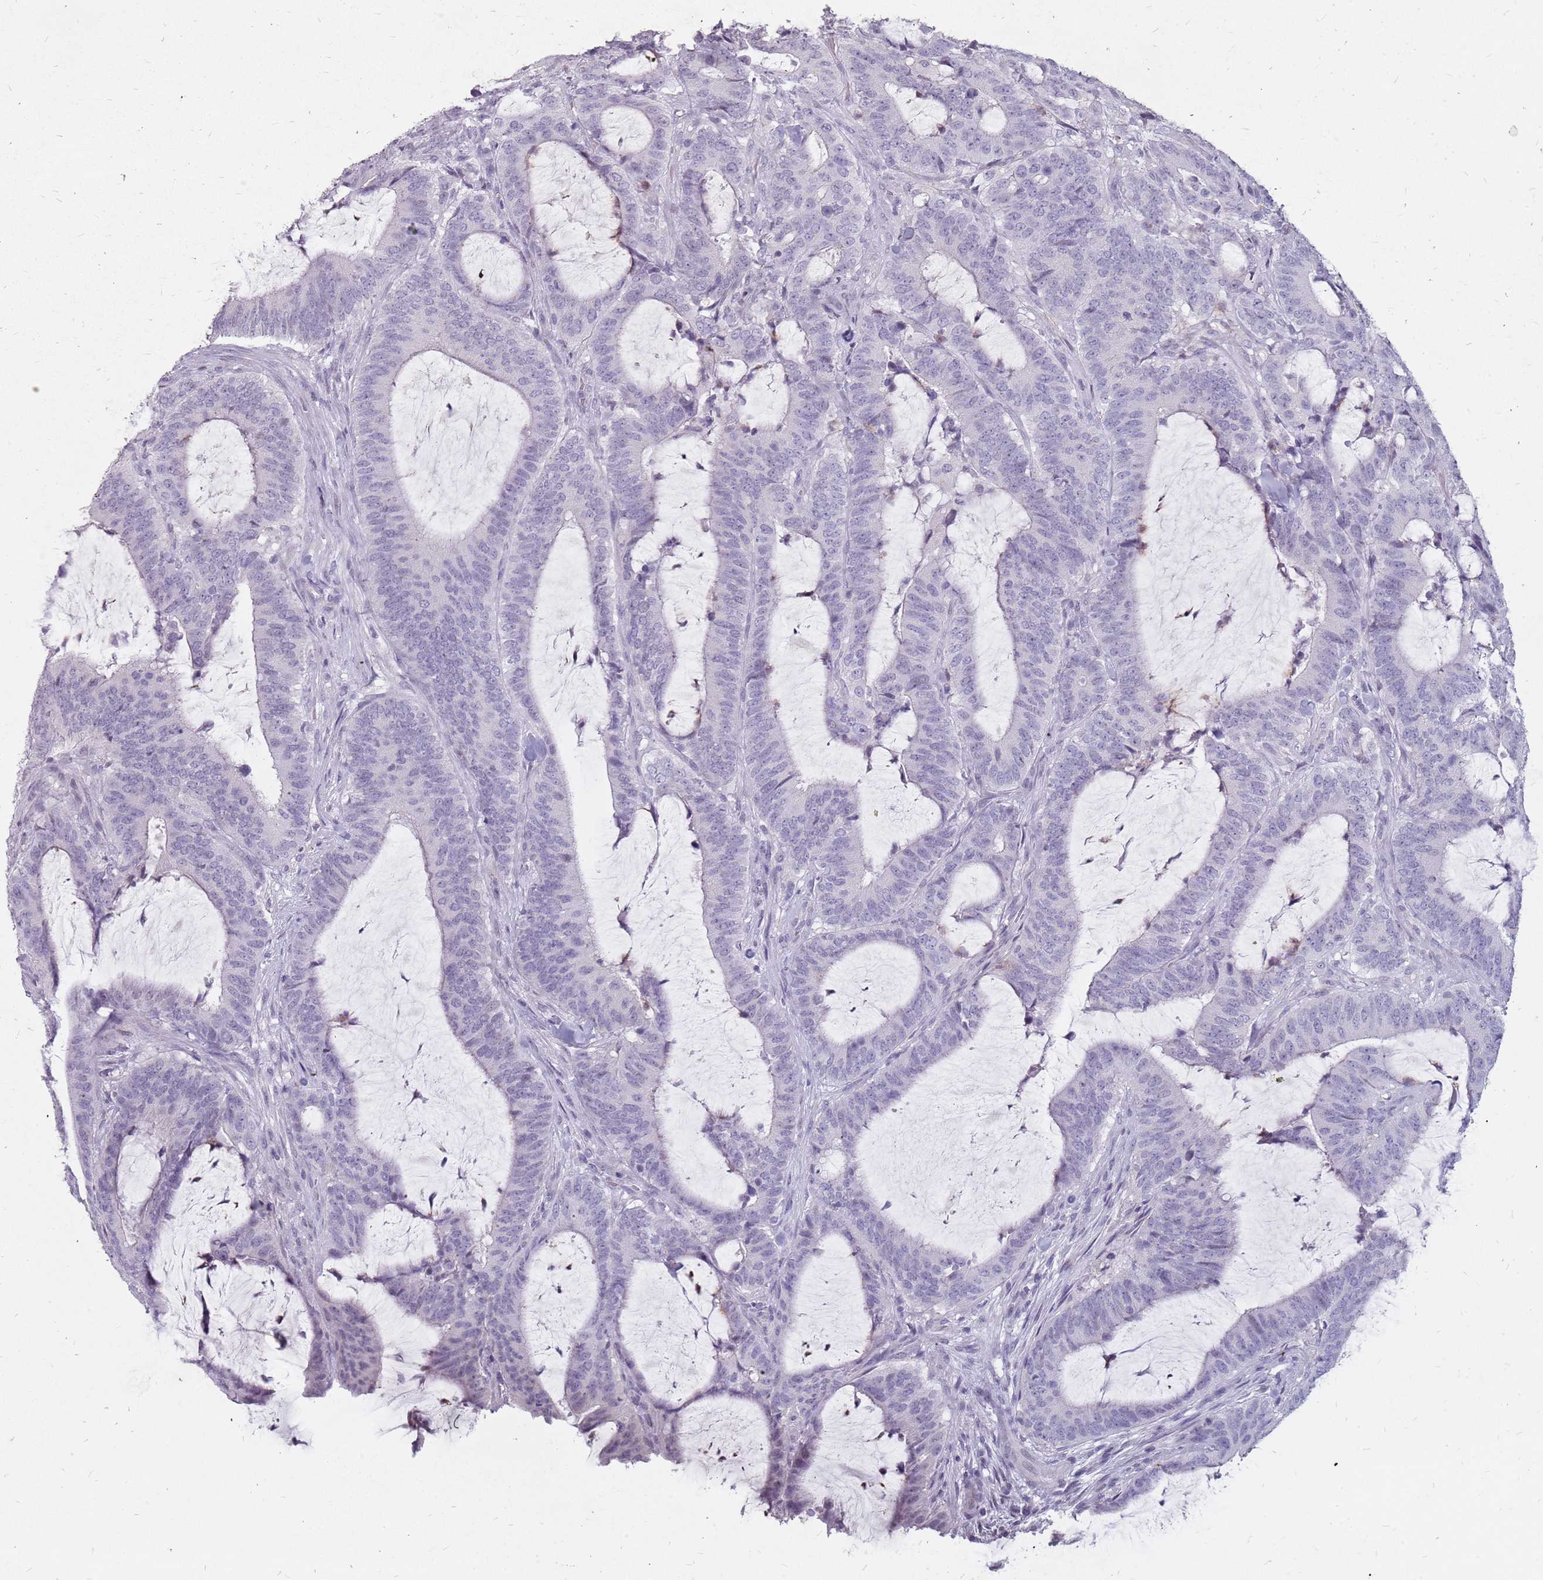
{"staining": {"intensity": "negative", "quantity": "none", "location": "none"}, "tissue": "colorectal cancer", "cell_type": "Tumor cells", "image_type": "cancer", "snomed": [{"axis": "morphology", "description": "Adenocarcinoma, NOS"}, {"axis": "topography", "description": "Colon"}], "caption": "This is a image of immunohistochemistry staining of colorectal cancer, which shows no expression in tumor cells. The staining was performed using DAB to visualize the protein expression in brown, while the nuclei were stained in blue with hematoxylin (Magnification: 20x).", "gene": "NEK6", "patient": {"sex": "female", "age": 43}}